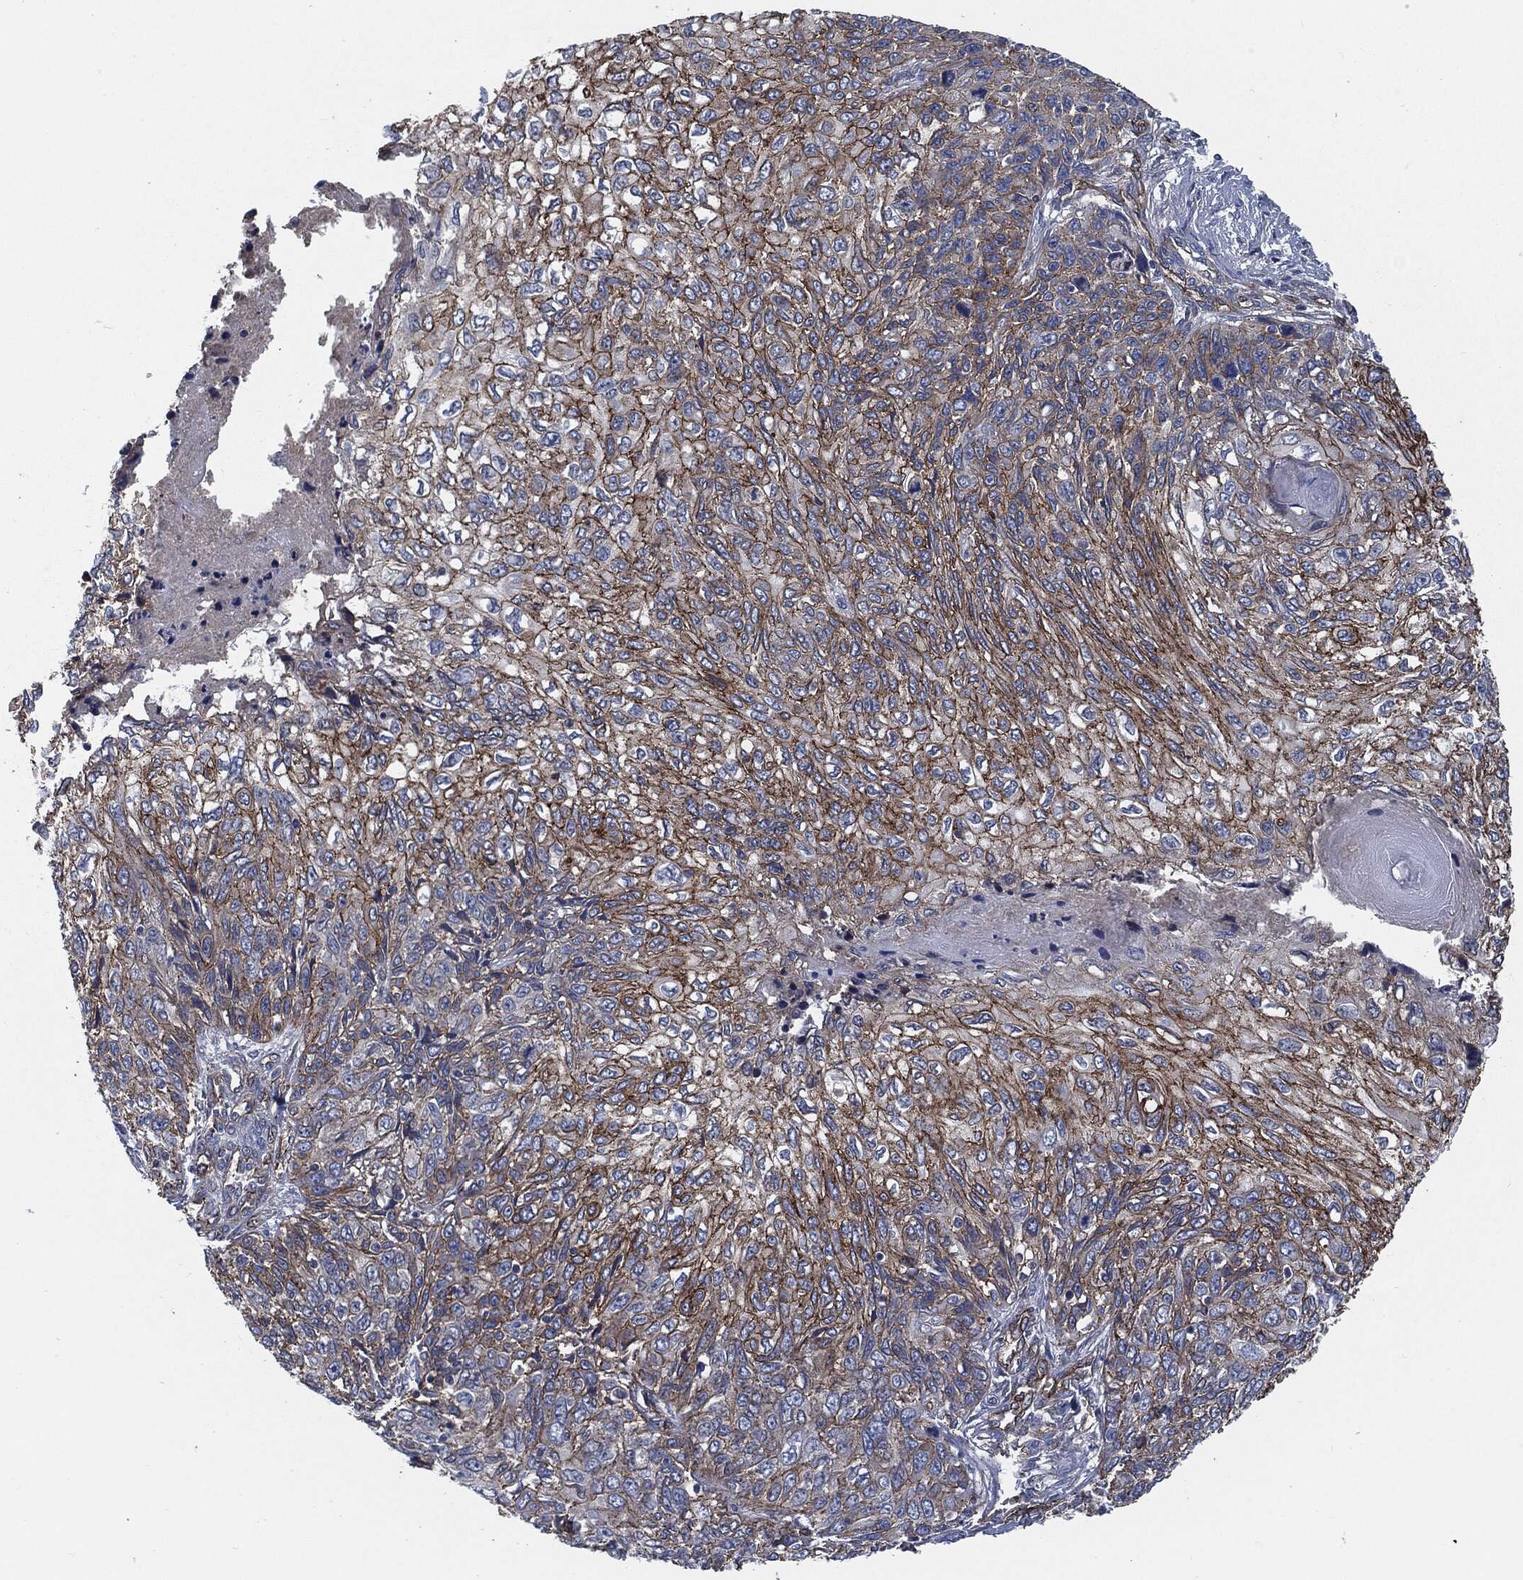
{"staining": {"intensity": "strong", "quantity": "25%-75%", "location": "cytoplasmic/membranous"}, "tissue": "skin cancer", "cell_type": "Tumor cells", "image_type": "cancer", "snomed": [{"axis": "morphology", "description": "Squamous cell carcinoma, NOS"}, {"axis": "topography", "description": "Skin"}], "caption": "About 25%-75% of tumor cells in skin cancer demonstrate strong cytoplasmic/membranous protein staining as visualized by brown immunohistochemical staining.", "gene": "SVIL", "patient": {"sex": "male", "age": 92}}